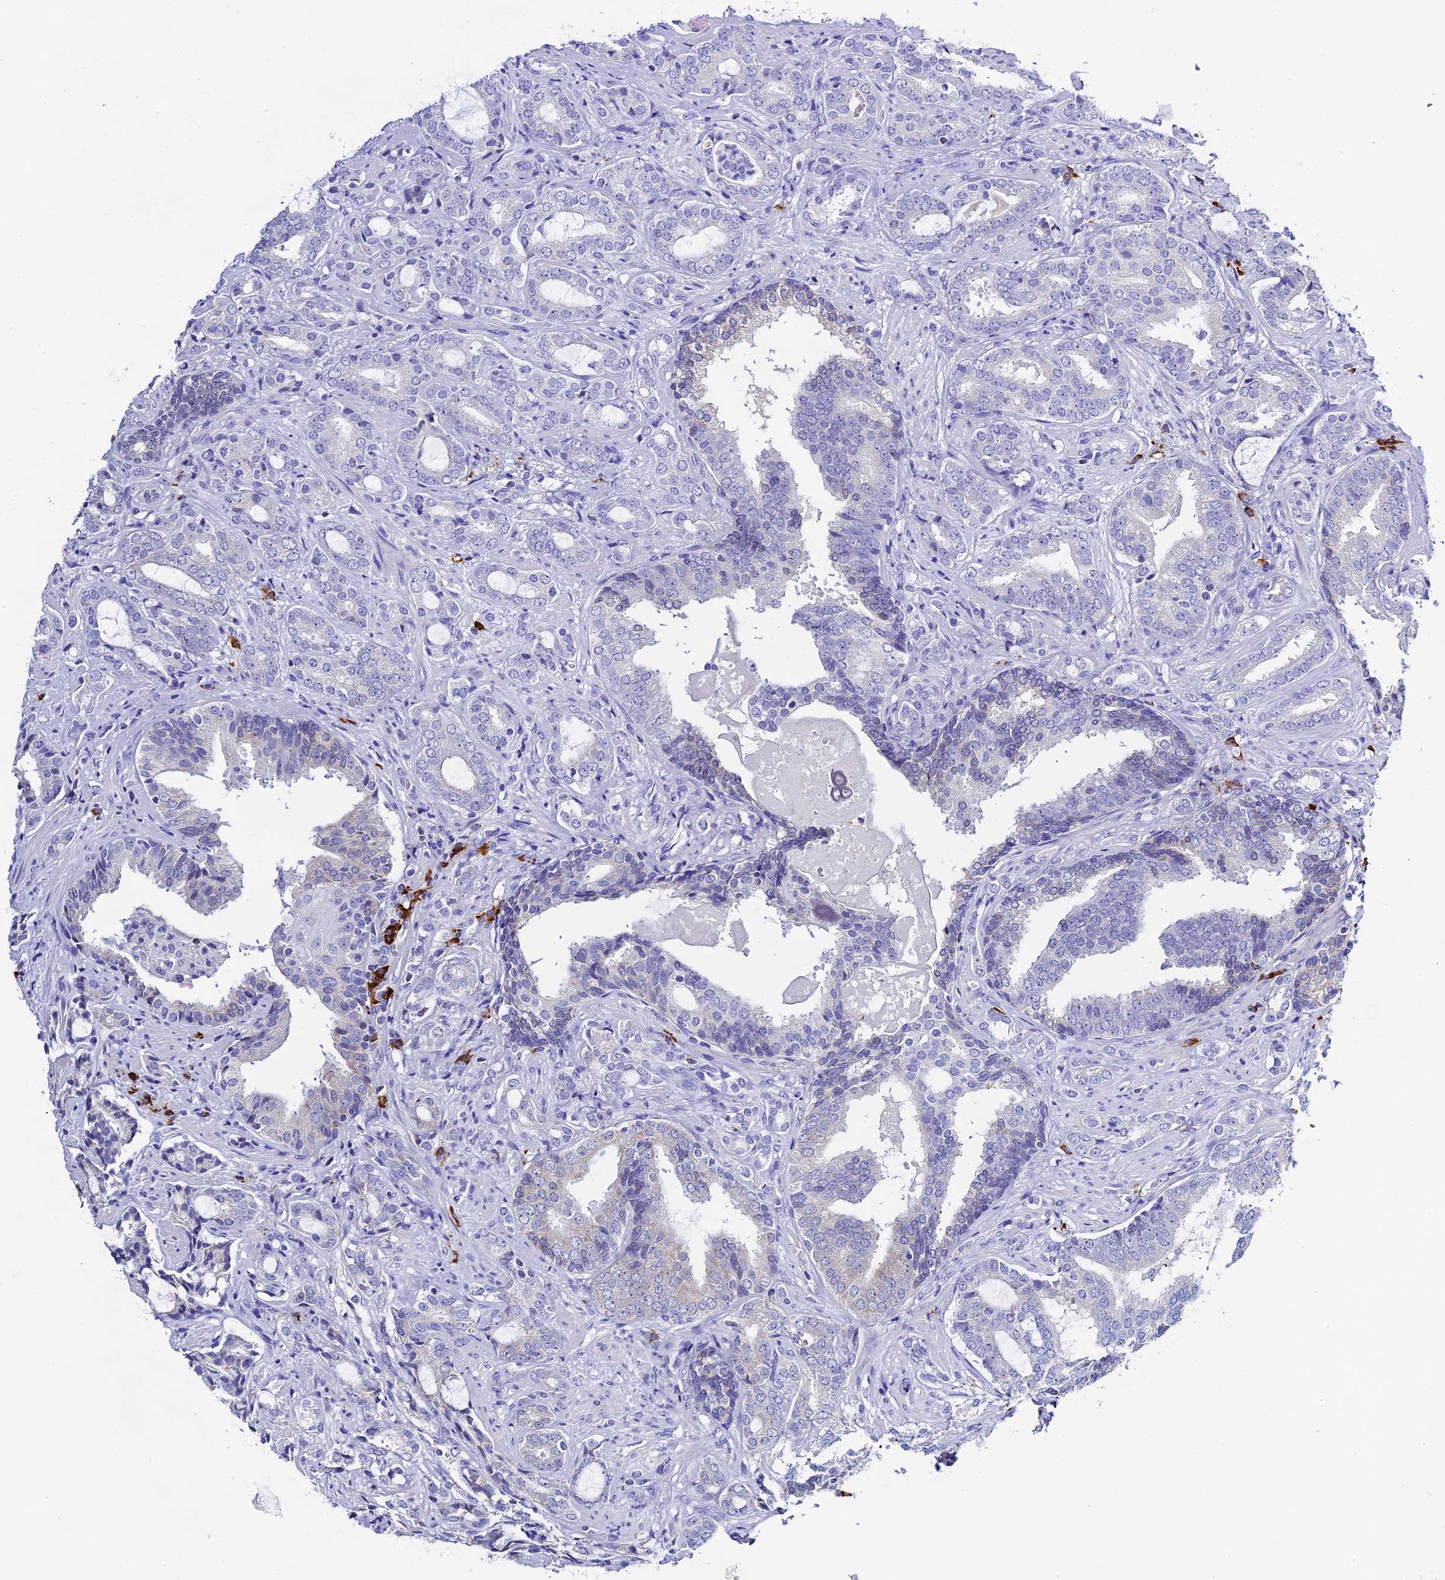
{"staining": {"intensity": "negative", "quantity": "none", "location": "none"}, "tissue": "prostate cancer", "cell_type": "Tumor cells", "image_type": "cancer", "snomed": [{"axis": "morphology", "description": "Adenocarcinoma, High grade"}, {"axis": "topography", "description": "Prostate"}], "caption": "Prostate cancer was stained to show a protein in brown. There is no significant positivity in tumor cells.", "gene": "FKBP11", "patient": {"sex": "male", "age": 63}}